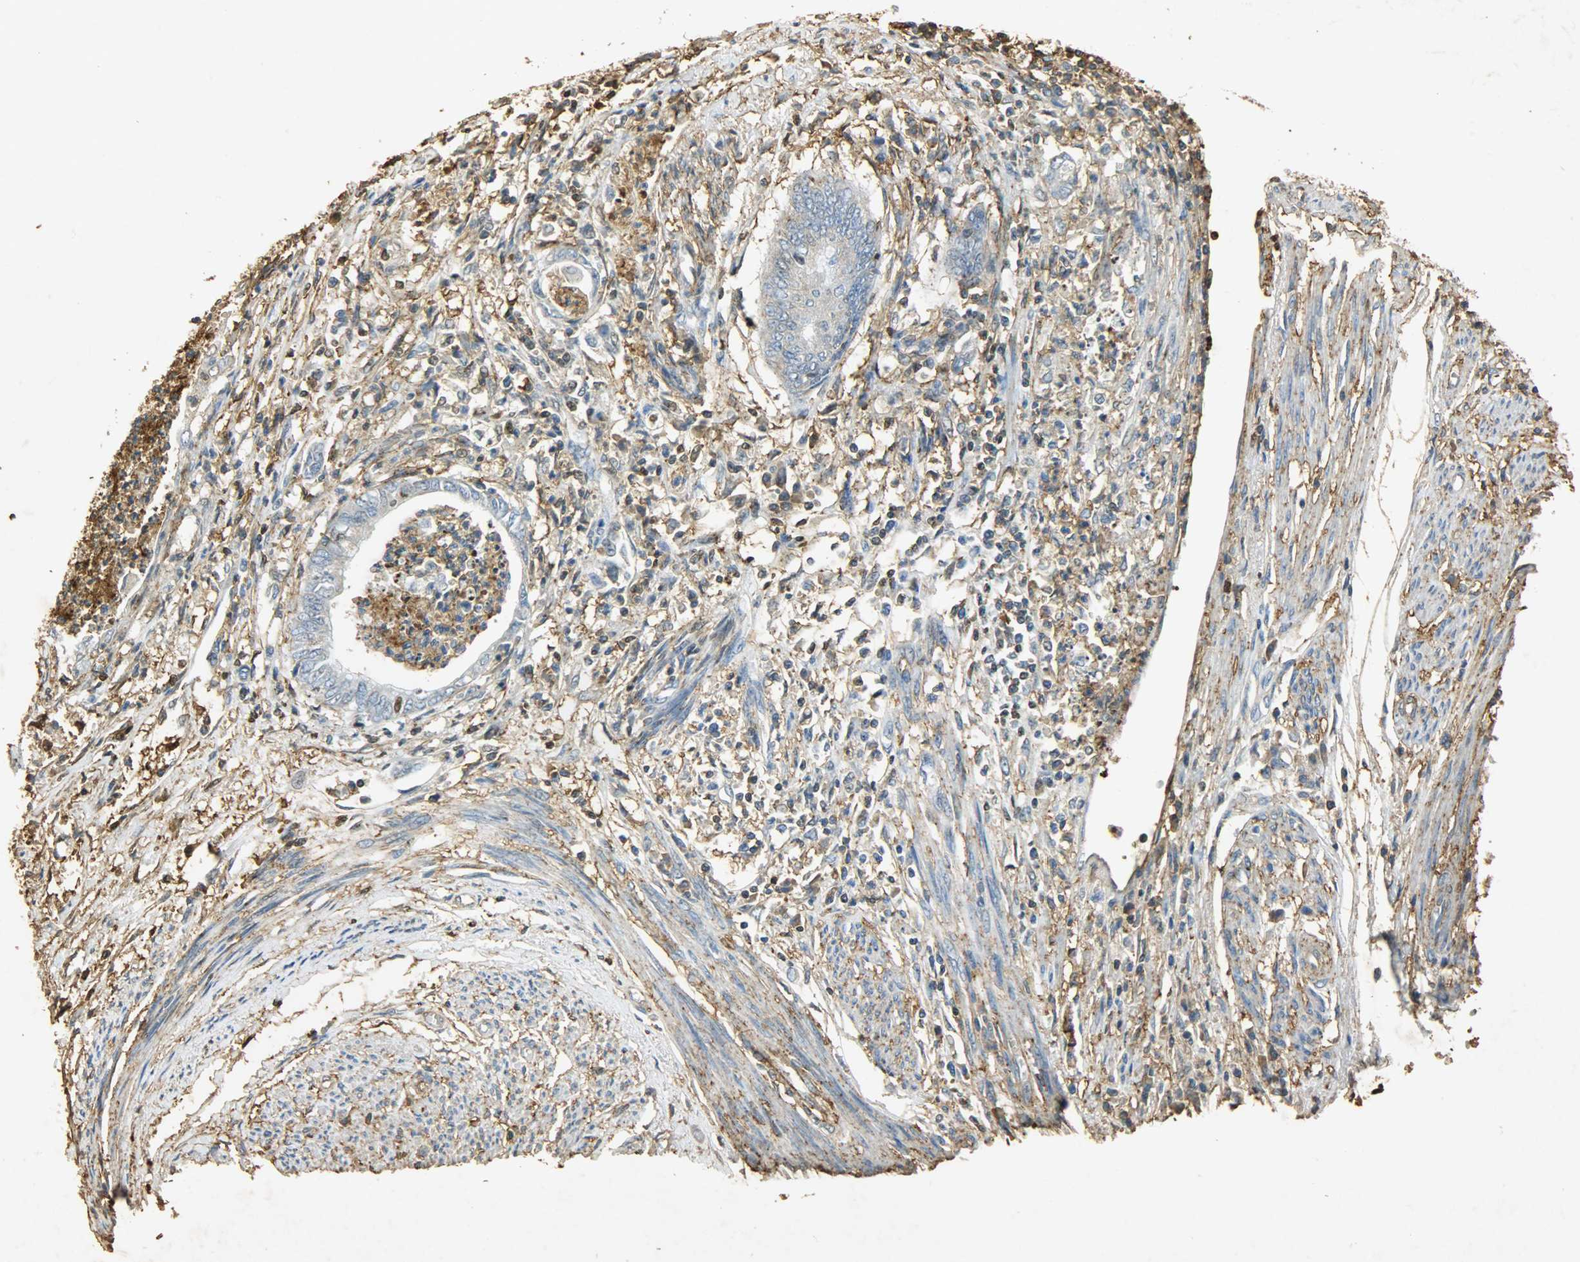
{"staining": {"intensity": "weak", "quantity": "<25%", "location": "nuclear"}, "tissue": "endometrial cancer", "cell_type": "Tumor cells", "image_type": "cancer", "snomed": [{"axis": "morphology", "description": "Adenocarcinoma, NOS"}, {"axis": "topography", "description": "Endometrium"}], "caption": "Immunohistochemistry photomicrograph of adenocarcinoma (endometrial) stained for a protein (brown), which displays no staining in tumor cells. (DAB IHC, high magnification).", "gene": "ANXA6", "patient": {"sex": "female", "age": 79}}